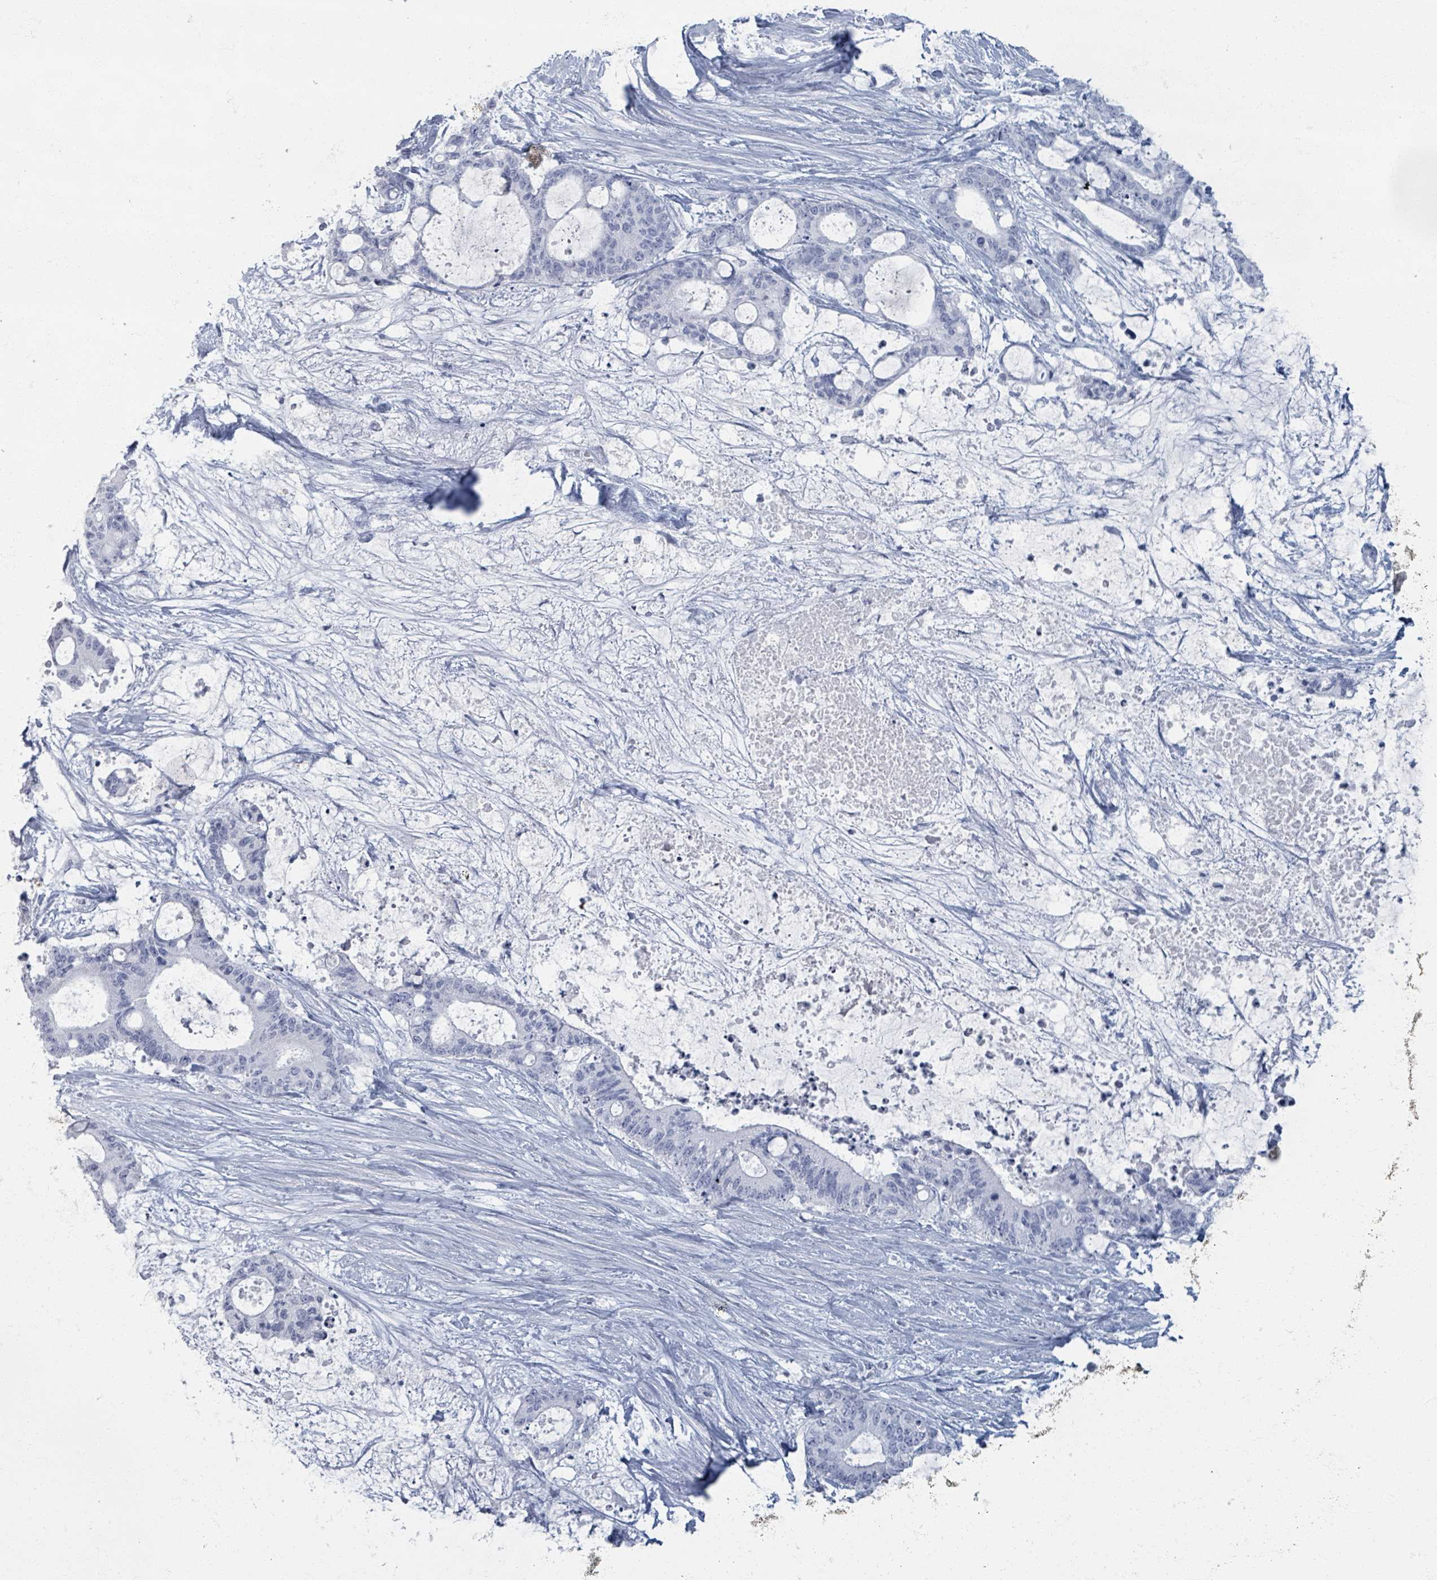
{"staining": {"intensity": "negative", "quantity": "none", "location": "none"}, "tissue": "liver cancer", "cell_type": "Tumor cells", "image_type": "cancer", "snomed": [{"axis": "morphology", "description": "Normal tissue, NOS"}, {"axis": "morphology", "description": "Cholangiocarcinoma"}, {"axis": "topography", "description": "Liver"}, {"axis": "topography", "description": "Peripheral nerve tissue"}], "caption": "This is an immunohistochemistry histopathology image of human liver cancer (cholangiocarcinoma). There is no positivity in tumor cells.", "gene": "TAS2R1", "patient": {"sex": "female", "age": 73}}